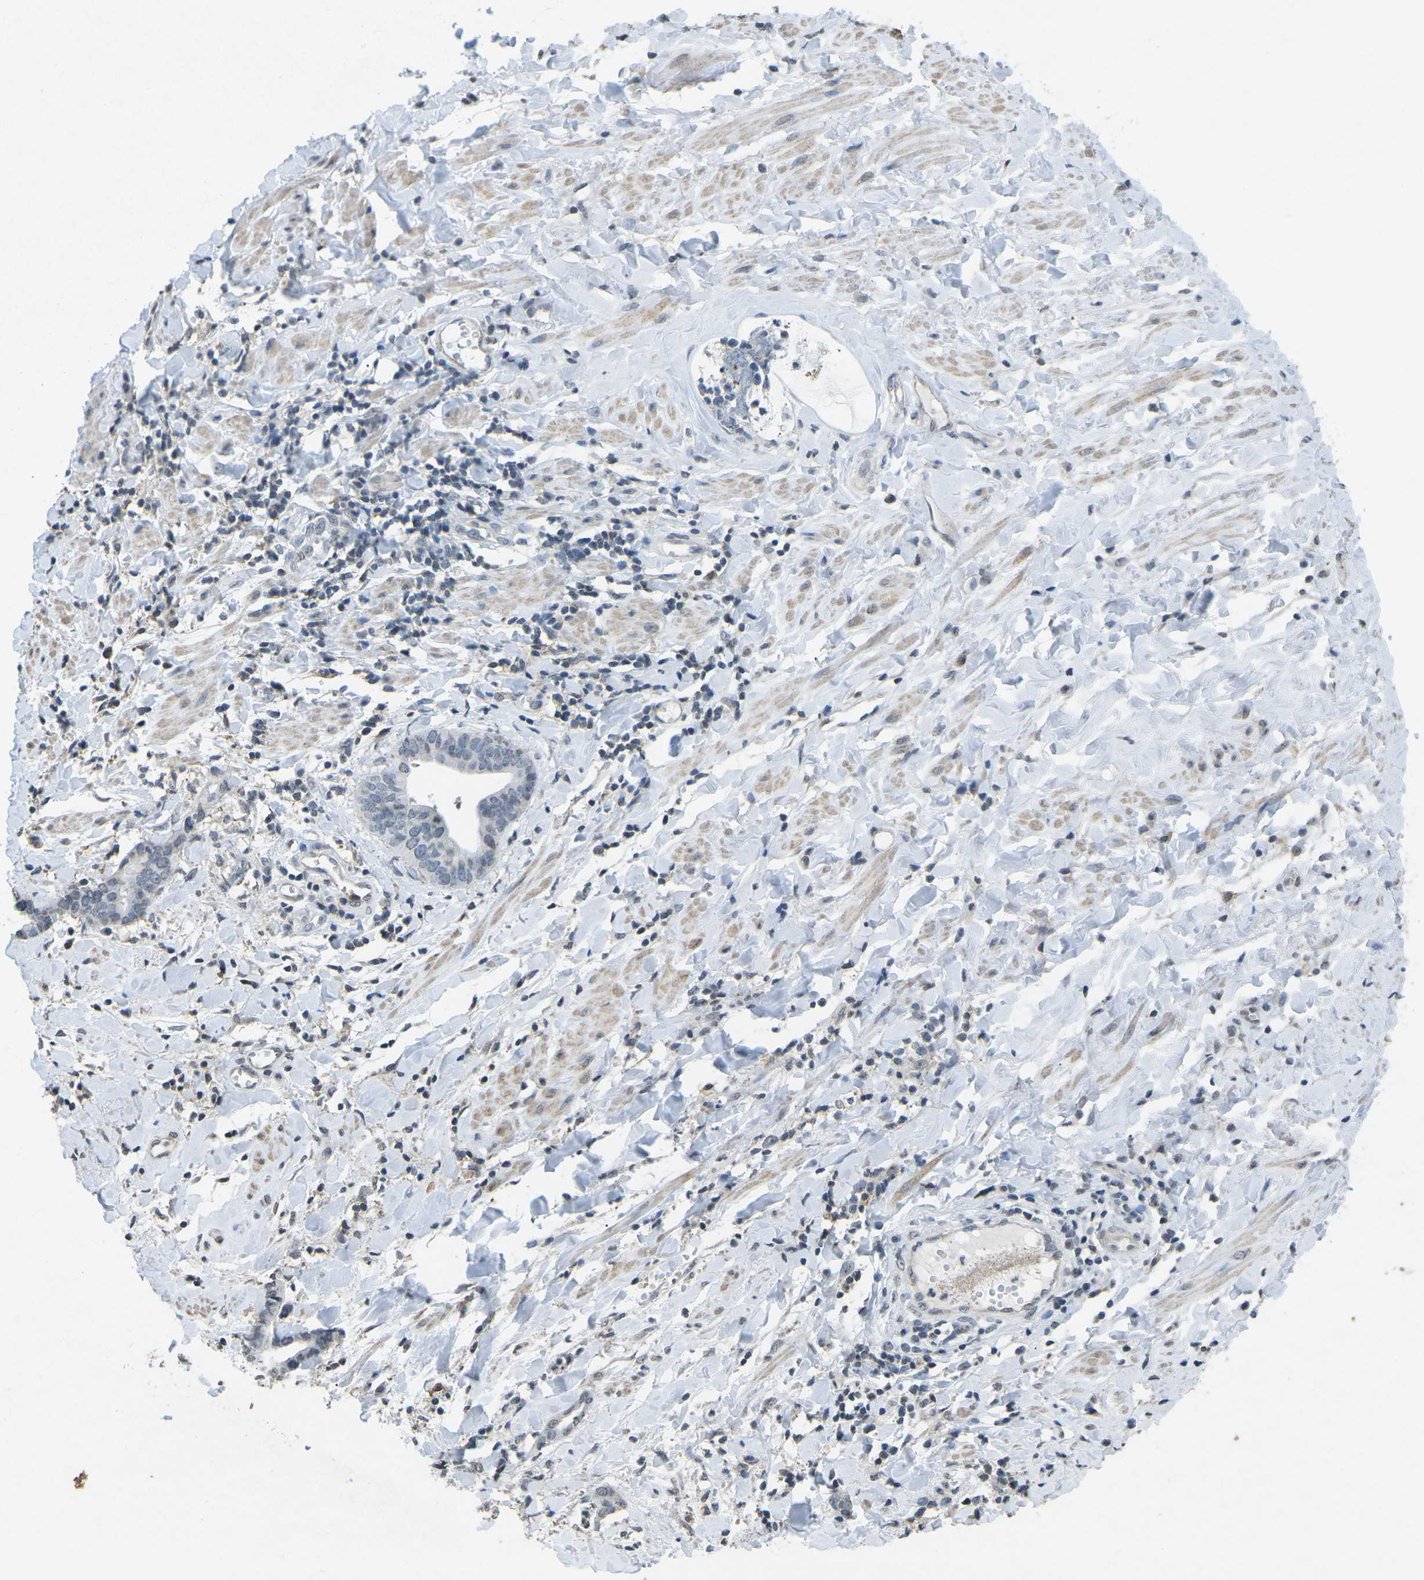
{"staining": {"intensity": "negative", "quantity": "none", "location": "none"}, "tissue": "cervical cancer", "cell_type": "Tumor cells", "image_type": "cancer", "snomed": [{"axis": "morphology", "description": "Adenocarcinoma, NOS"}, {"axis": "topography", "description": "Cervix"}], "caption": "DAB (3,3'-diaminobenzidine) immunohistochemical staining of human cervical adenocarcinoma reveals no significant staining in tumor cells.", "gene": "TFR2", "patient": {"sex": "female", "age": 44}}